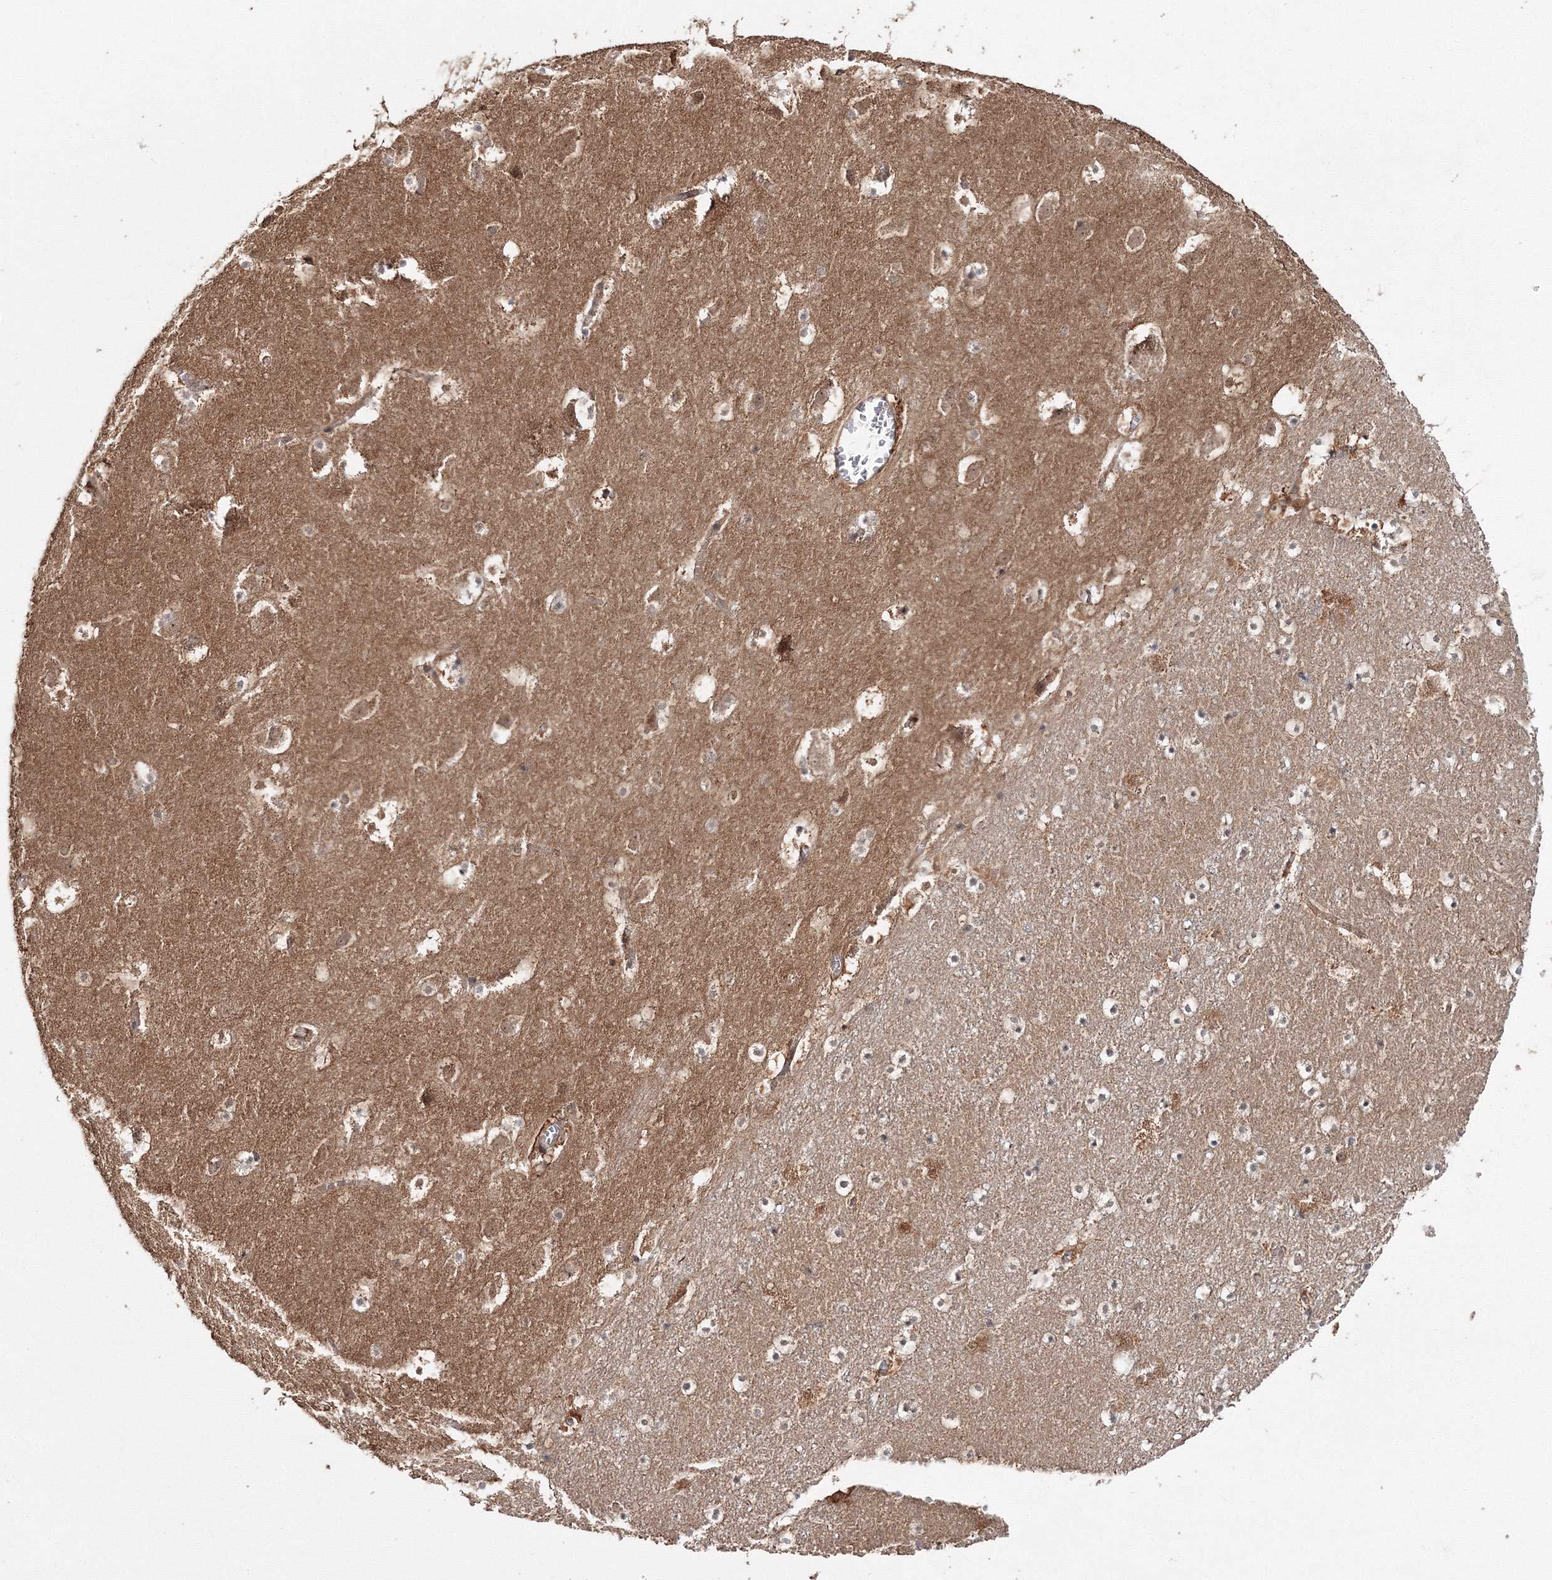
{"staining": {"intensity": "weak", "quantity": "25%-75%", "location": "cytoplasmic/membranous"}, "tissue": "caudate", "cell_type": "Glial cells", "image_type": "normal", "snomed": [{"axis": "morphology", "description": "Normal tissue, NOS"}, {"axis": "topography", "description": "Lateral ventricle wall"}], "caption": "Protein expression analysis of benign human caudate reveals weak cytoplasmic/membranous expression in about 25%-75% of glial cells. Immunohistochemistry (ihc) stains the protein of interest in brown and the nuclei are stained blue.", "gene": "DDO", "patient": {"sex": "male", "age": 45}}